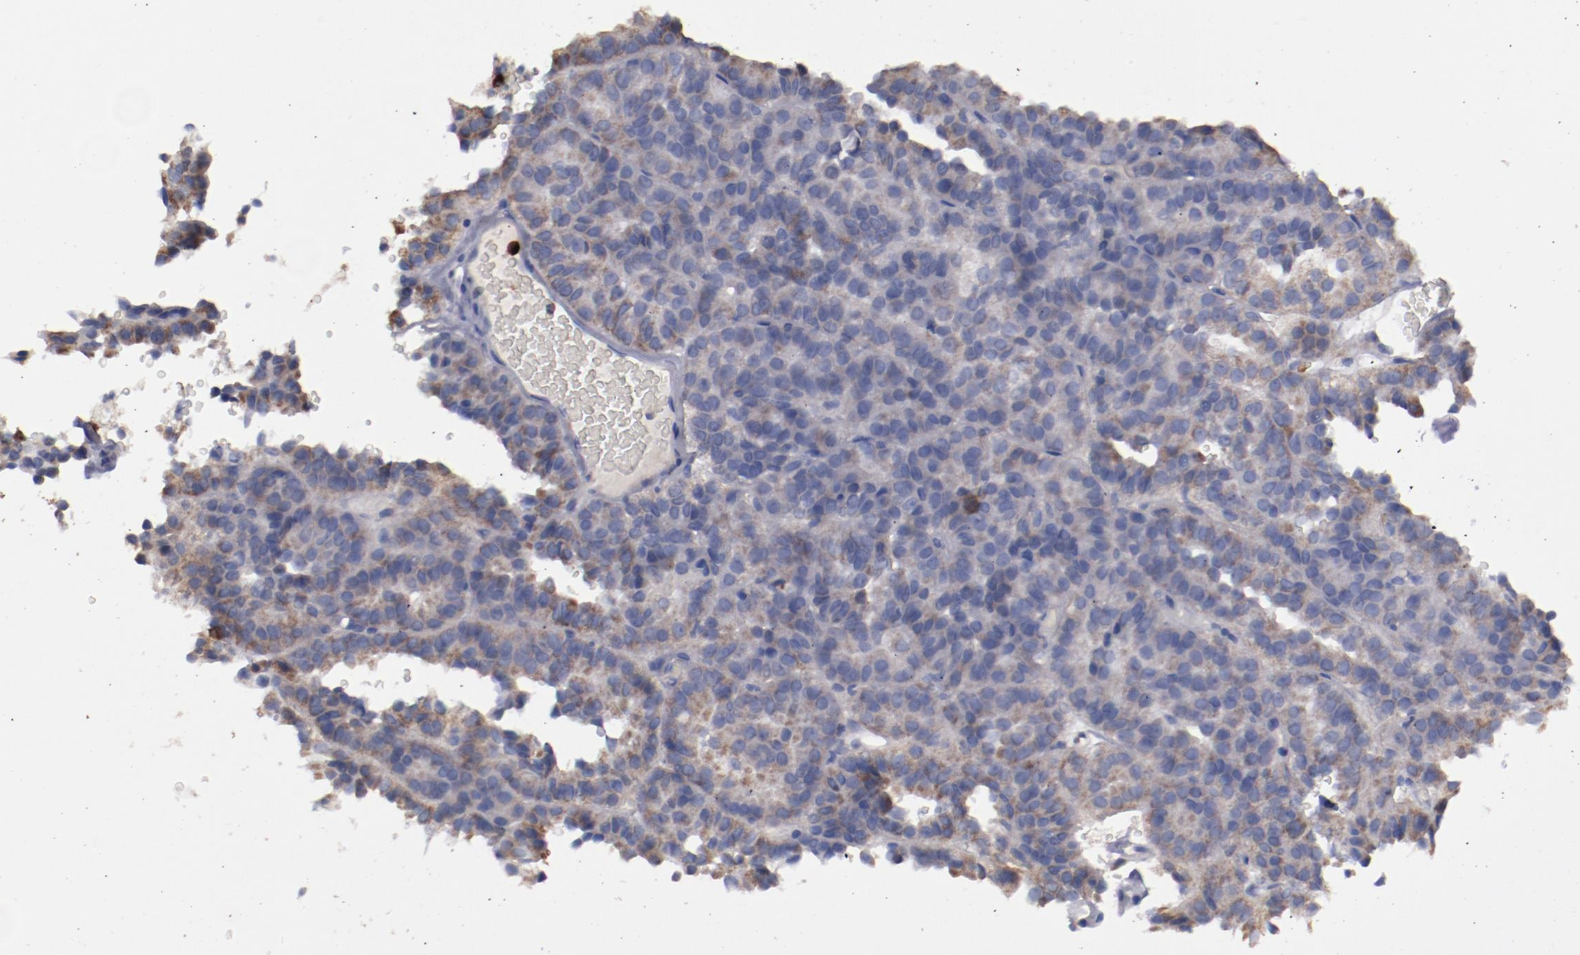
{"staining": {"intensity": "weak", "quantity": ">75%", "location": "cytoplasmic/membranous"}, "tissue": "renal cancer", "cell_type": "Tumor cells", "image_type": "cancer", "snomed": [{"axis": "morphology", "description": "Adenocarcinoma, NOS"}, {"axis": "topography", "description": "Kidney"}], "caption": "A high-resolution photomicrograph shows IHC staining of renal adenocarcinoma, which shows weak cytoplasmic/membranous staining in about >75% of tumor cells. The staining was performed using DAB to visualize the protein expression in brown, while the nuclei were stained in blue with hematoxylin (Magnification: 20x).", "gene": "FGR", "patient": {"sex": "male", "age": 46}}